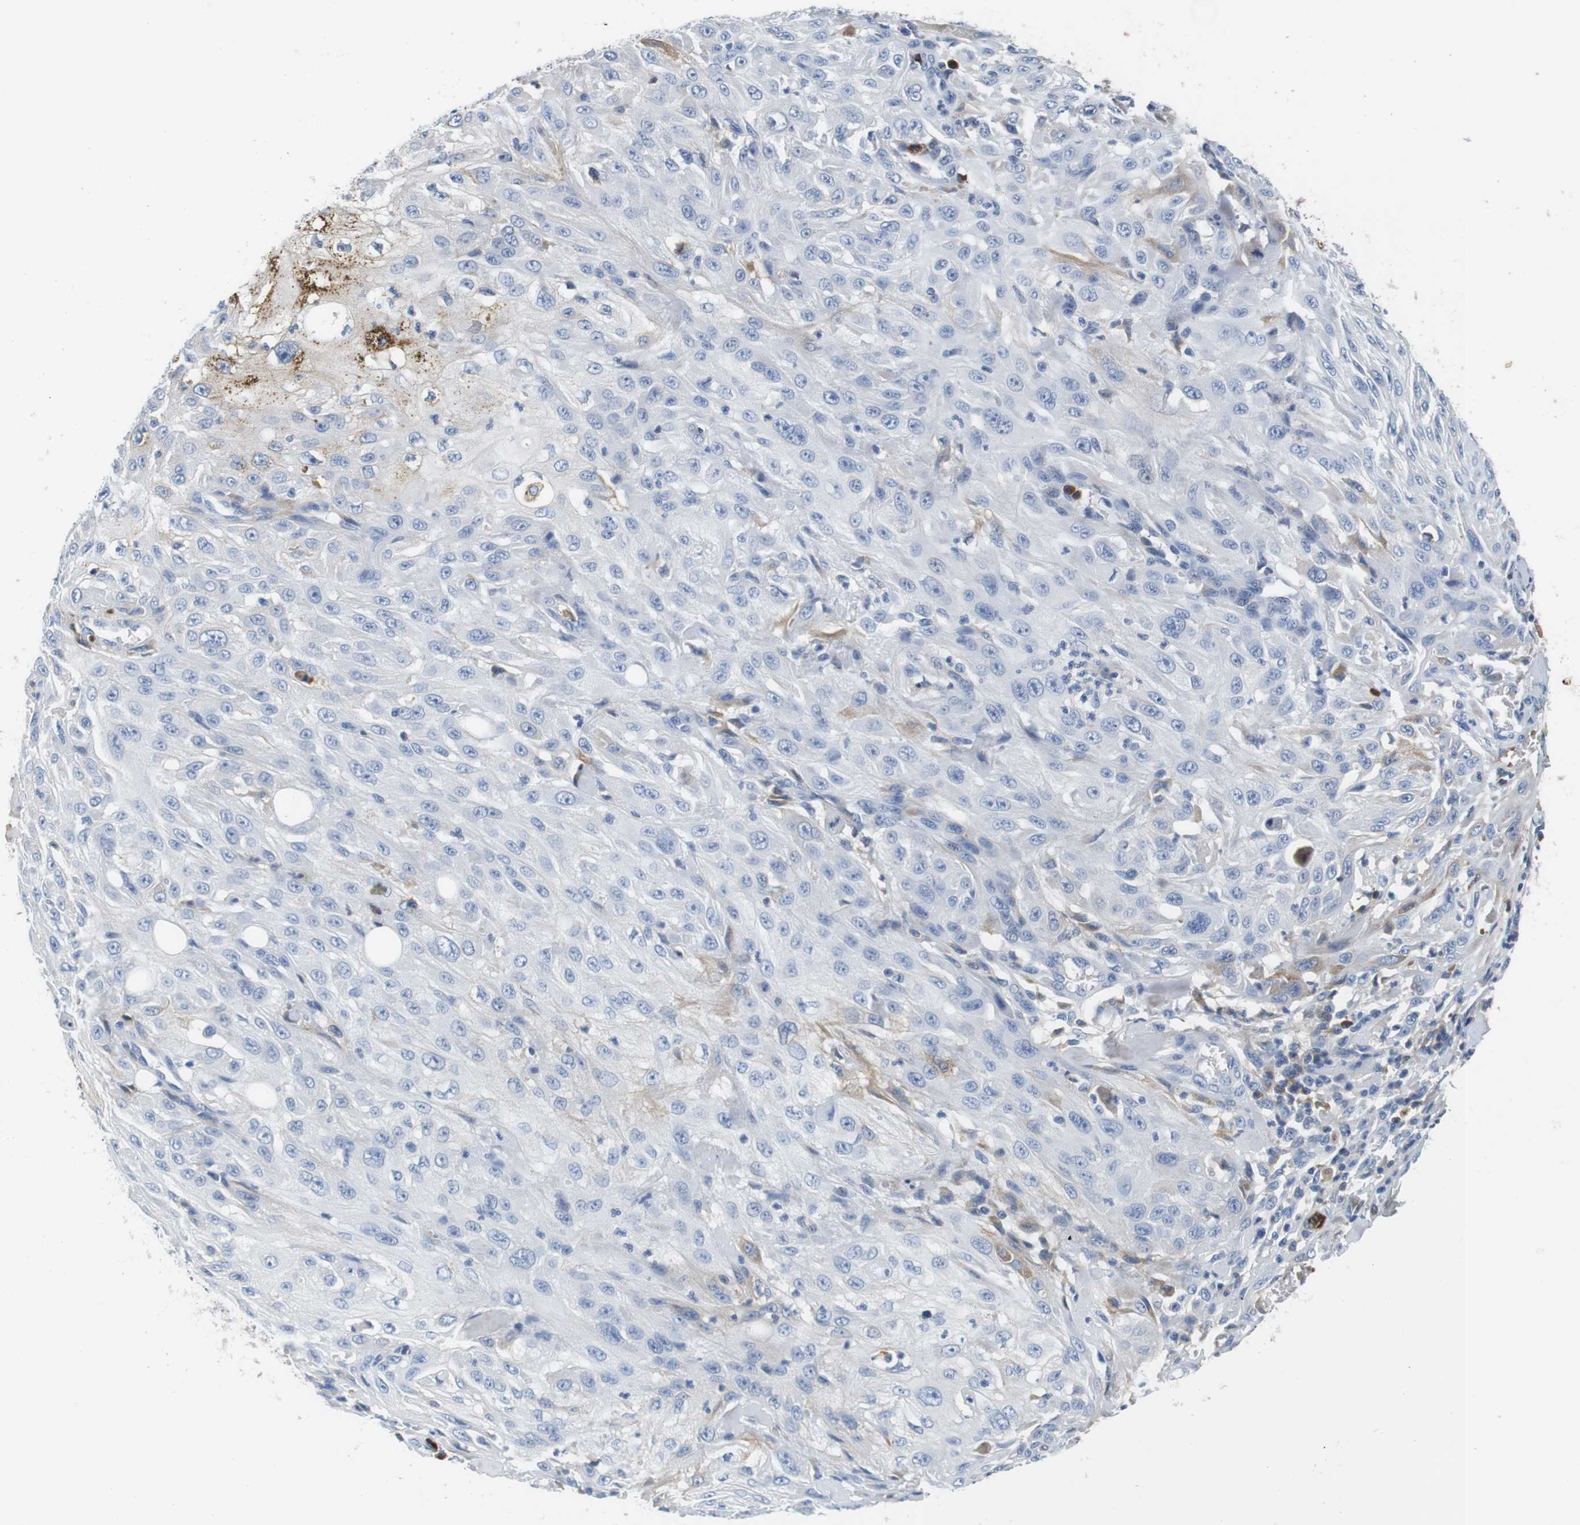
{"staining": {"intensity": "negative", "quantity": "none", "location": "none"}, "tissue": "skin cancer", "cell_type": "Tumor cells", "image_type": "cancer", "snomed": [{"axis": "morphology", "description": "Squamous cell carcinoma, NOS"}, {"axis": "morphology", "description": "Squamous cell carcinoma, metastatic, NOS"}, {"axis": "topography", "description": "Skin"}, {"axis": "topography", "description": "Lymph node"}], "caption": "A high-resolution histopathology image shows IHC staining of skin cancer (squamous cell carcinoma), which displays no significant positivity in tumor cells.", "gene": "IGKC", "patient": {"sex": "male", "age": 75}}